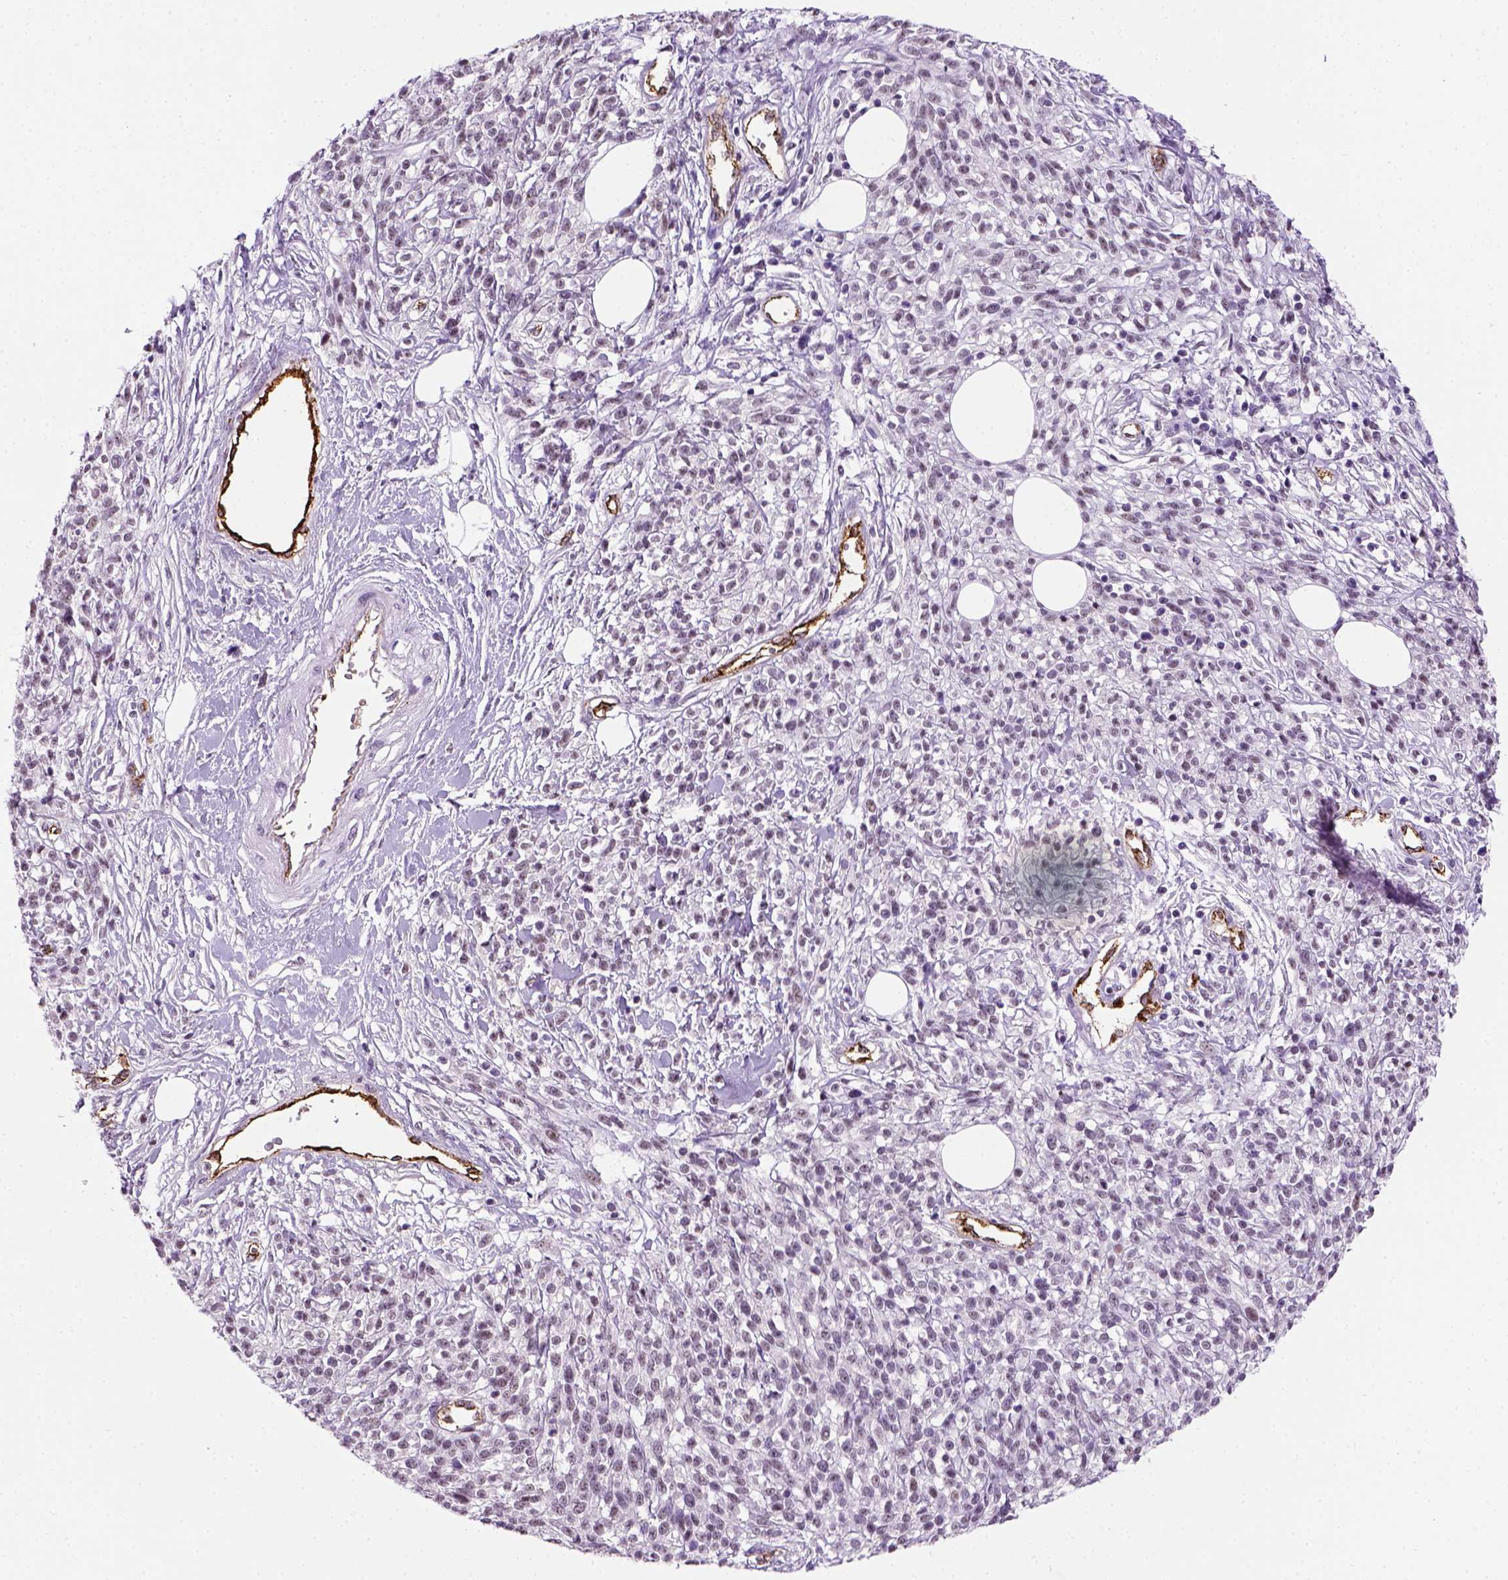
{"staining": {"intensity": "negative", "quantity": "none", "location": "none"}, "tissue": "melanoma", "cell_type": "Tumor cells", "image_type": "cancer", "snomed": [{"axis": "morphology", "description": "Malignant melanoma, NOS"}, {"axis": "topography", "description": "Skin"}, {"axis": "topography", "description": "Skin of trunk"}], "caption": "IHC of malignant melanoma shows no expression in tumor cells.", "gene": "VWF", "patient": {"sex": "male", "age": 74}}